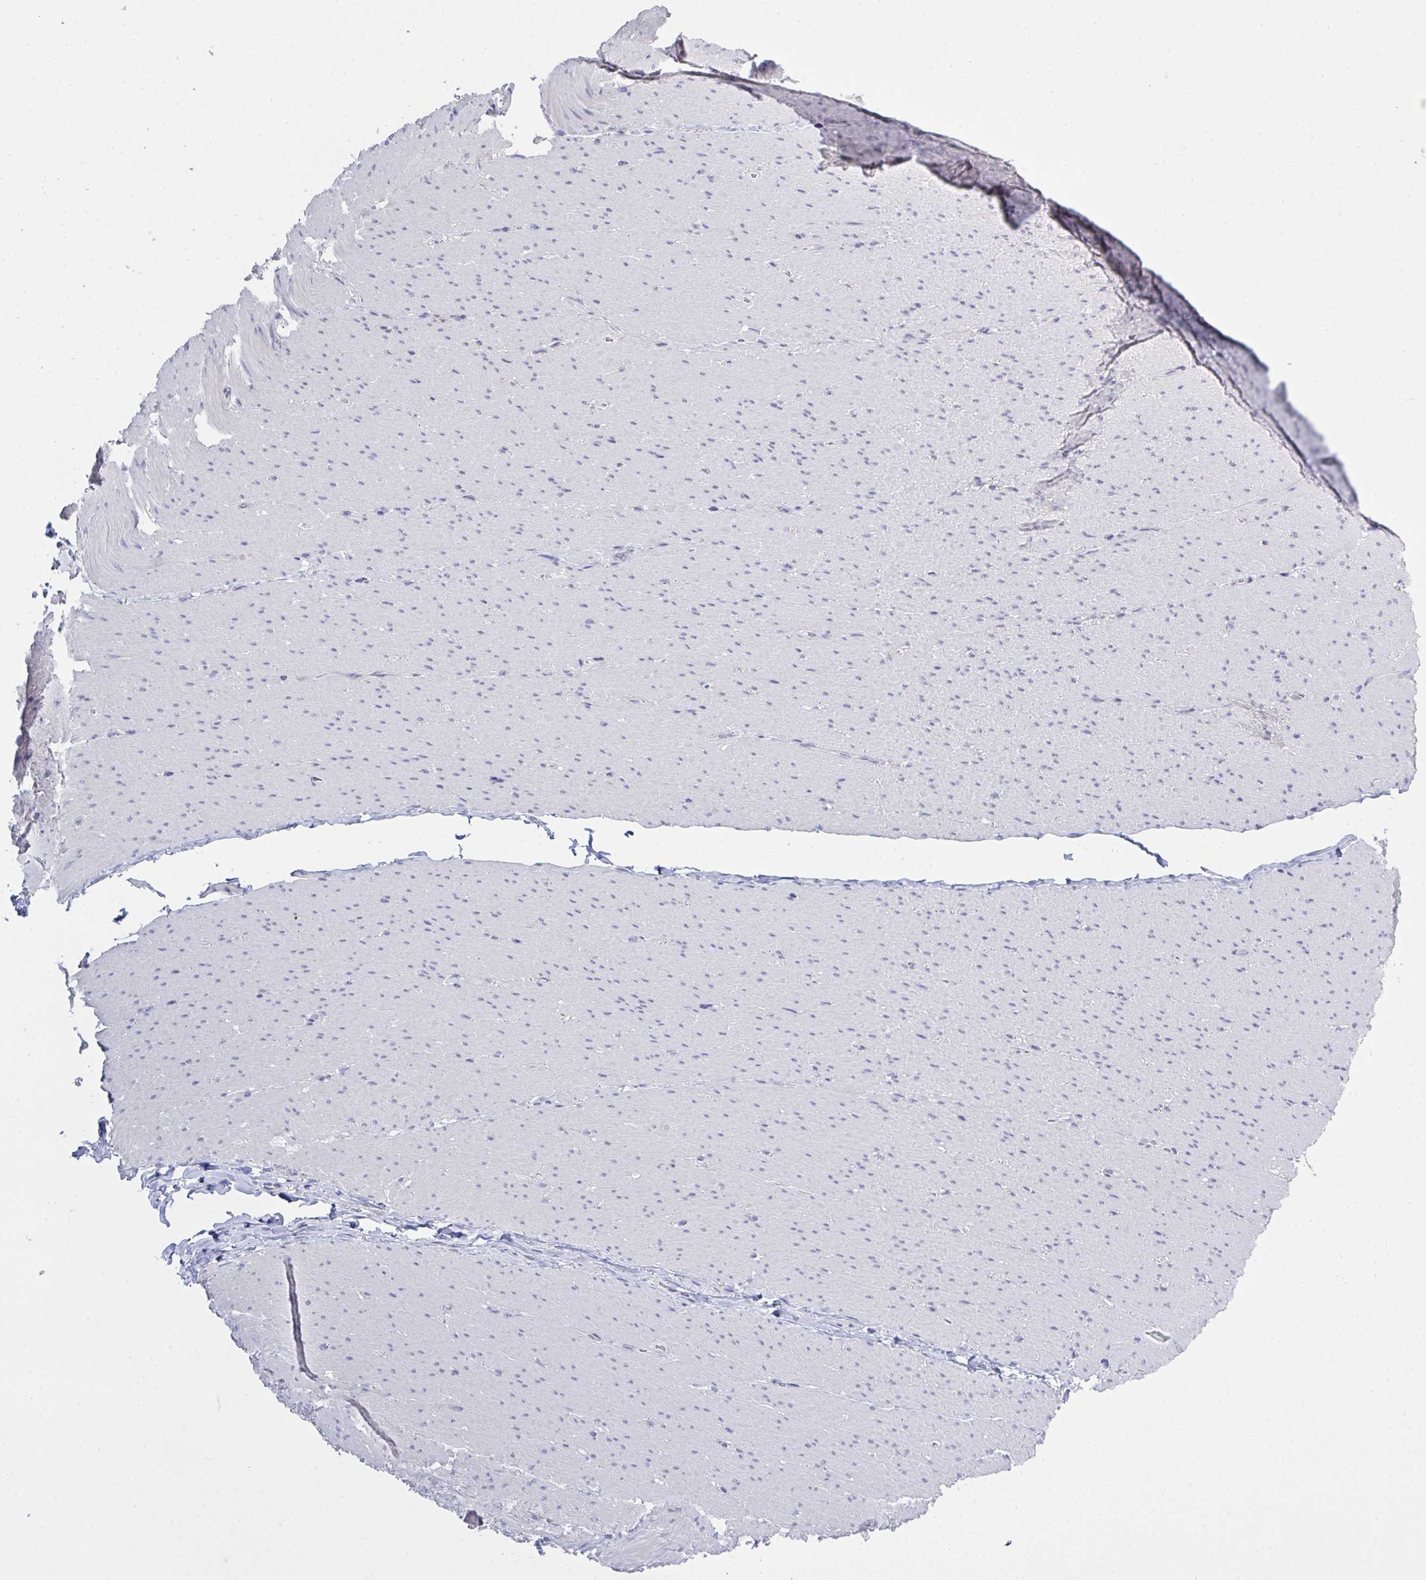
{"staining": {"intensity": "negative", "quantity": "none", "location": "none"}, "tissue": "smooth muscle", "cell_type": "Smooth muscle cells", "image_type": "normal", "snomed": [{"axis": "morphology", "description": "Normal tissue, NOS"}, {"axis": "topography", "description": "Smooth muscle"}, {"axis": "topography", "description": "Rectum"}], "caption": "Smooth muscle cells show no significant protein positivity in normal smooth muscle. The staining was performed using DAB to visualize the protein expression in brown, while the nuclei were stained in blue with hematoxylin (Magnification: 20x).", "gene": "LRRC58", "patient": {"sex": "male", "age": 53}}